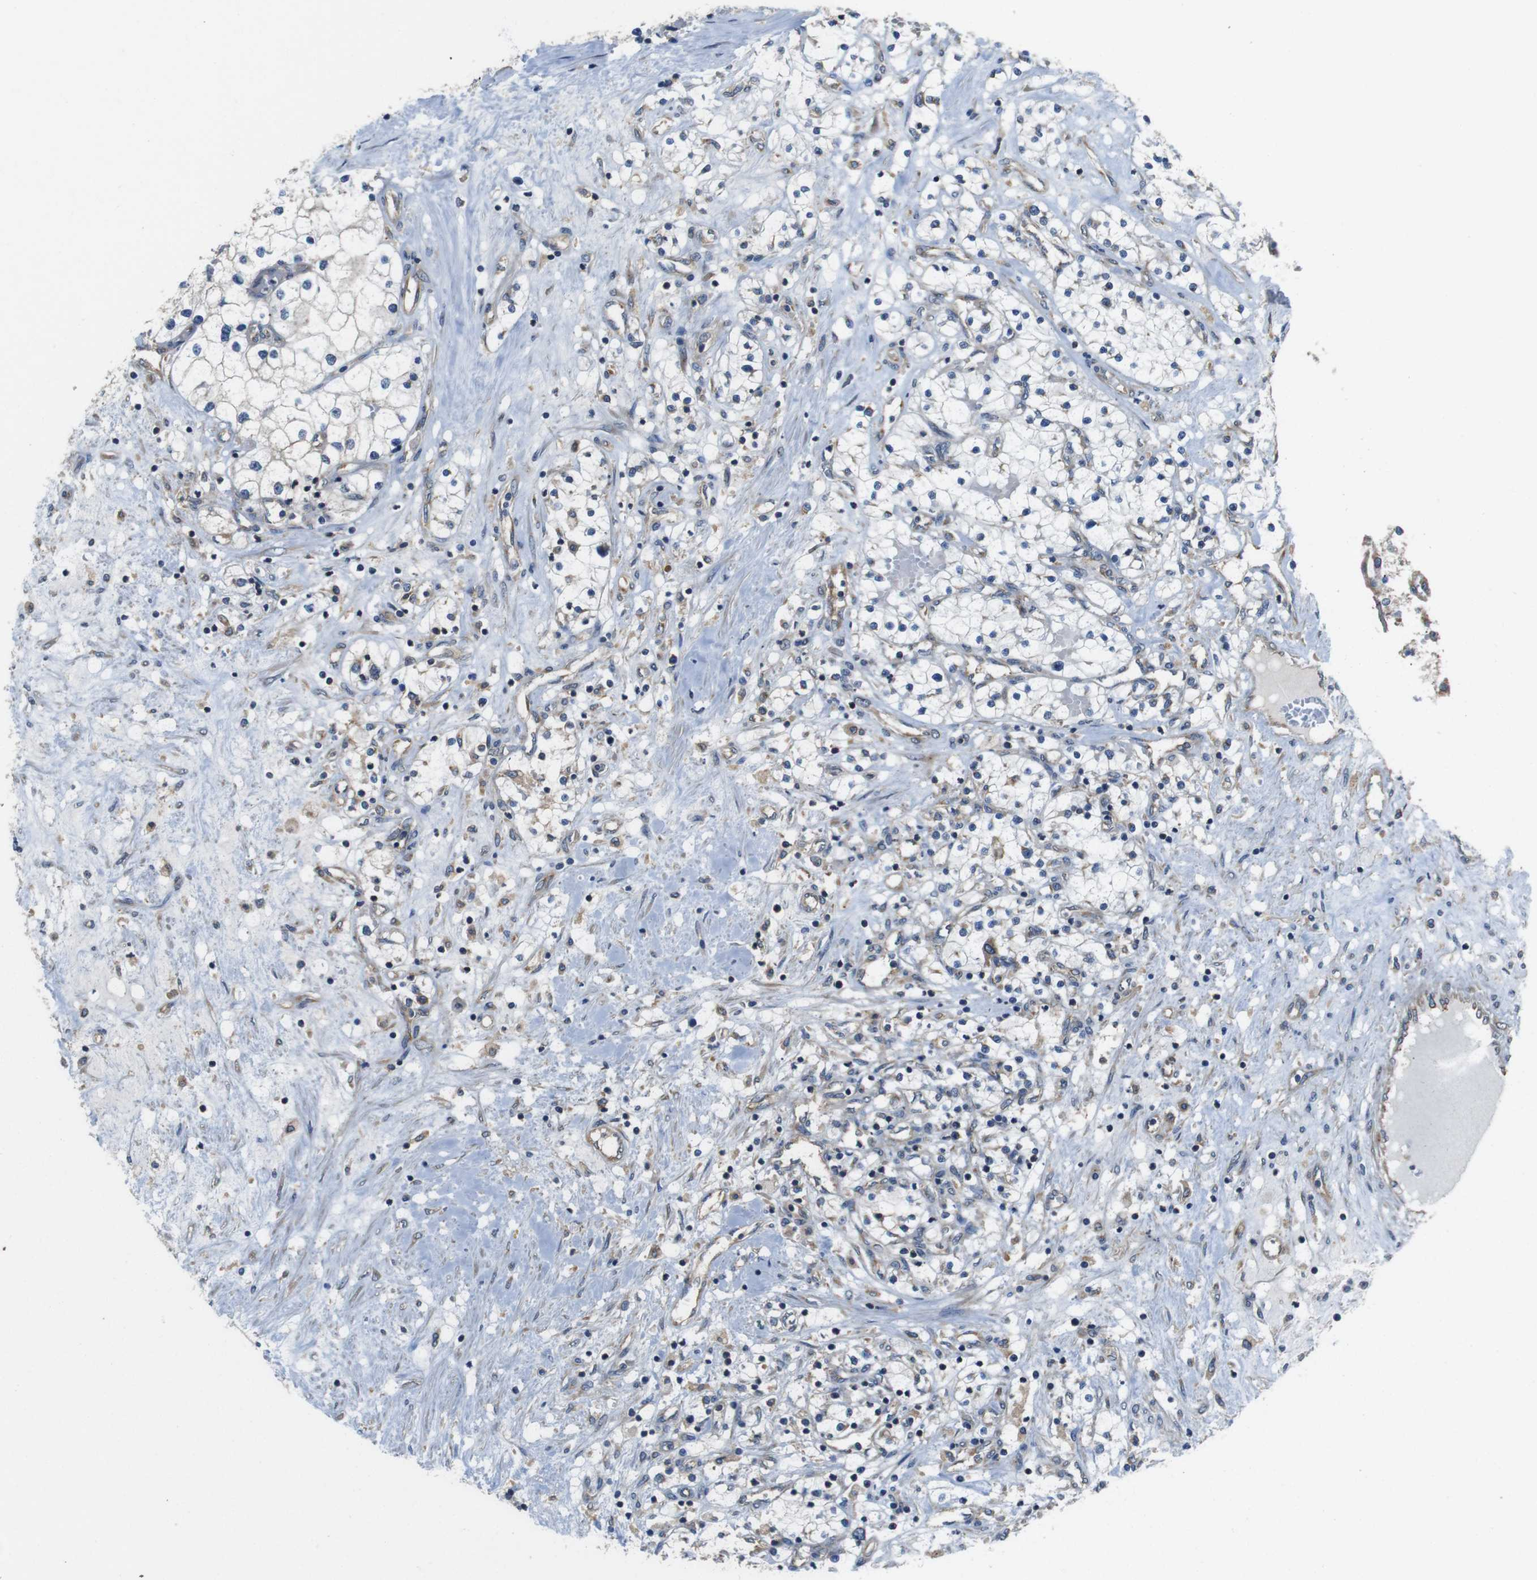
{"staining": {"intensity": "negative", "quantity": "none", "location": "none"}, "tissue": "renal cancer", "cell_type": "Tumor cells", "image_type": "cancer", "snomed": [{"axis": "morphology", "description": "Adenocarcinoma, NOS"}, {"axis": "topography", "description": "Kidney"}], "caption": "DAB immunohistochemical staining of adenocarcinoma (renal) reveals no significant staining in tumor cells.", "gene": "DCTN1", "patient": {"sex": "male", "age": 68}}